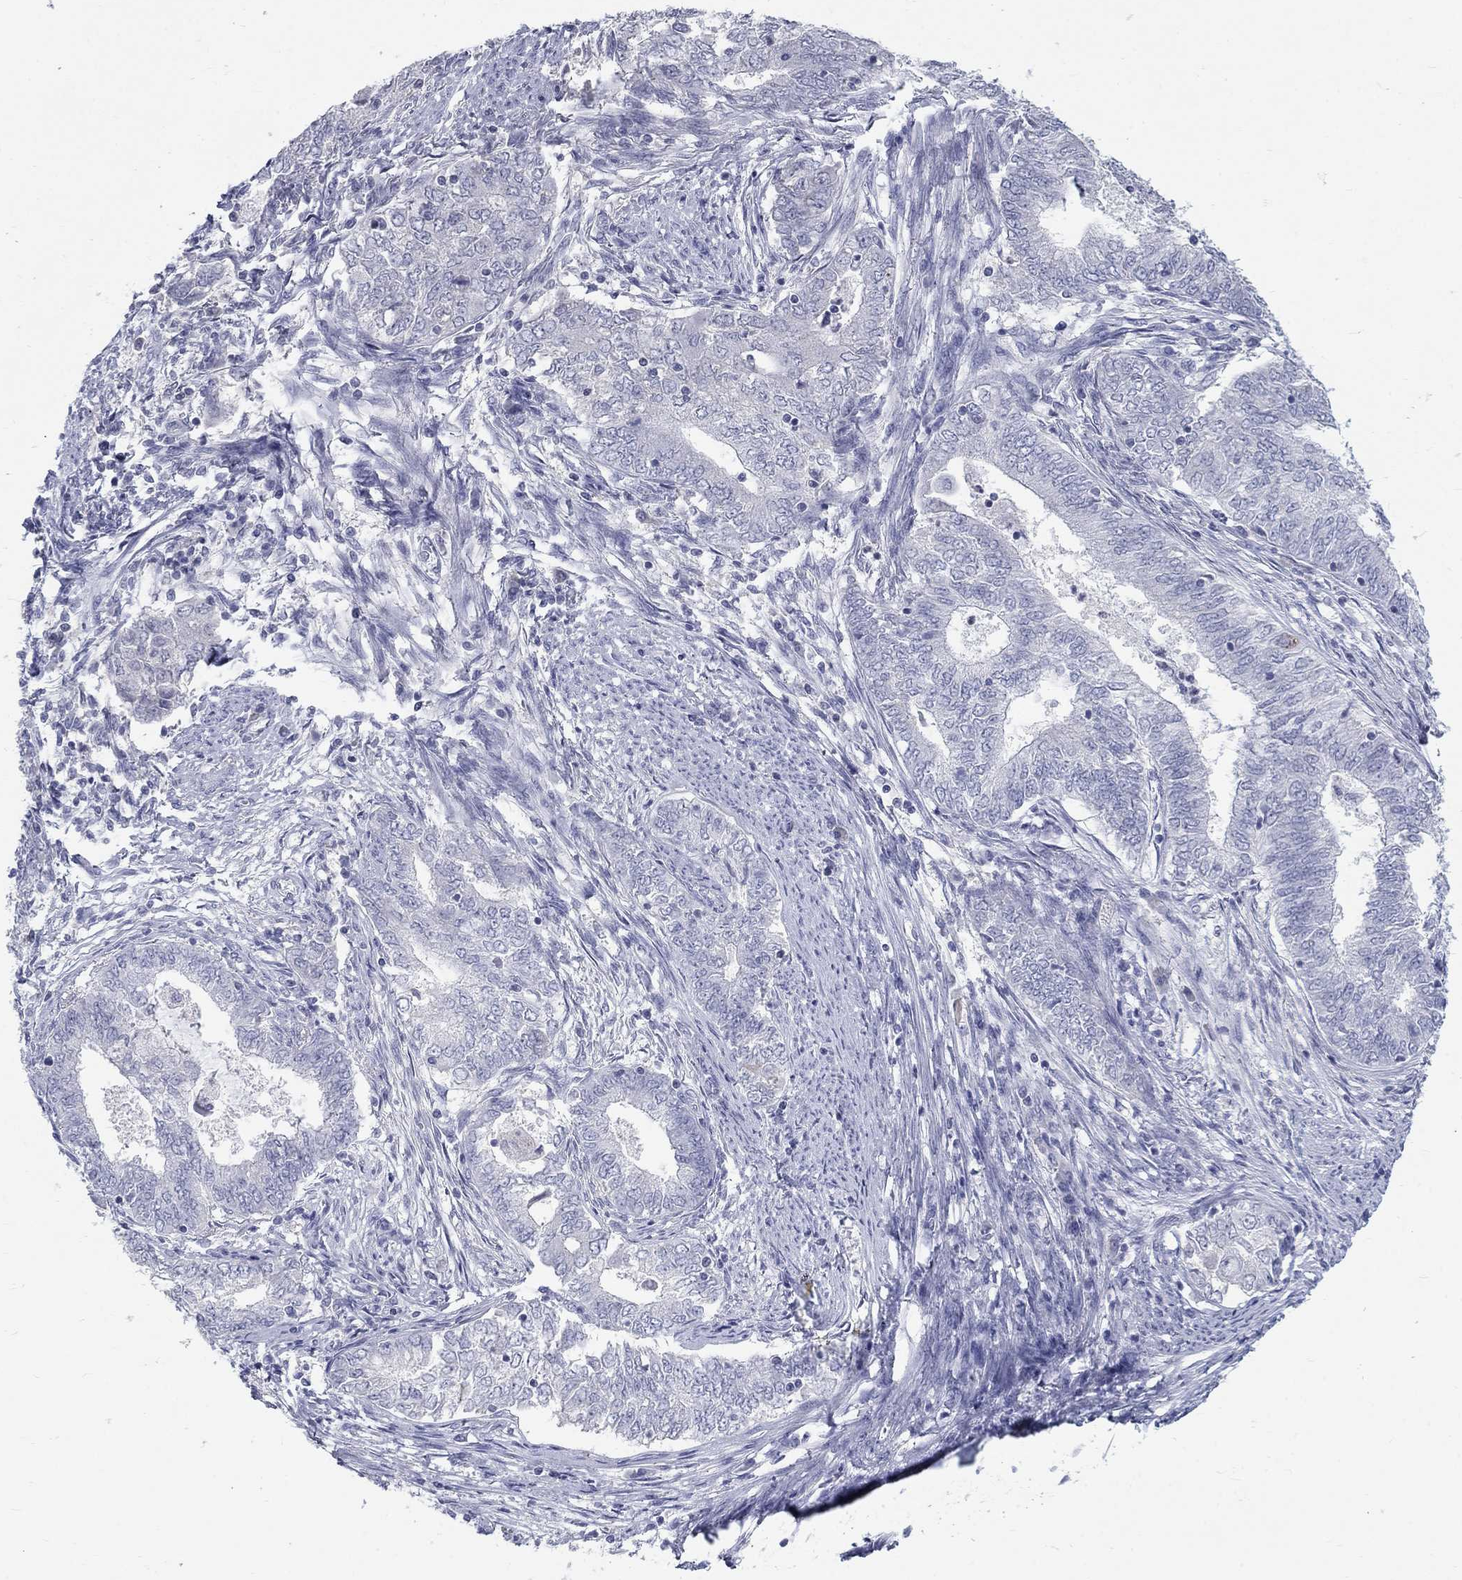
{"staining": {"intensity": "negative", "quantity": "none", "location": "none"}, "tissue": "endometrial cancer", "cell_type": "Tumor cells", "image_type": "cancer", "snomed": [{"axis": "morphology", "description": "Adenocarcinoma, NOS"}, {"axis": "topography", "description": "Endometrium"}], "caption": "Immunohistochemistry (IHC) micrograph of neoplastic tissue: human endometrial cancer (adenocarcinoma) stained with DAB (3,3'-diaminobenzidine) exhibits no significant protein staining in tumor cells.", "gene": "PTH1R", "patient": {"sex": "female", "age": 62}}